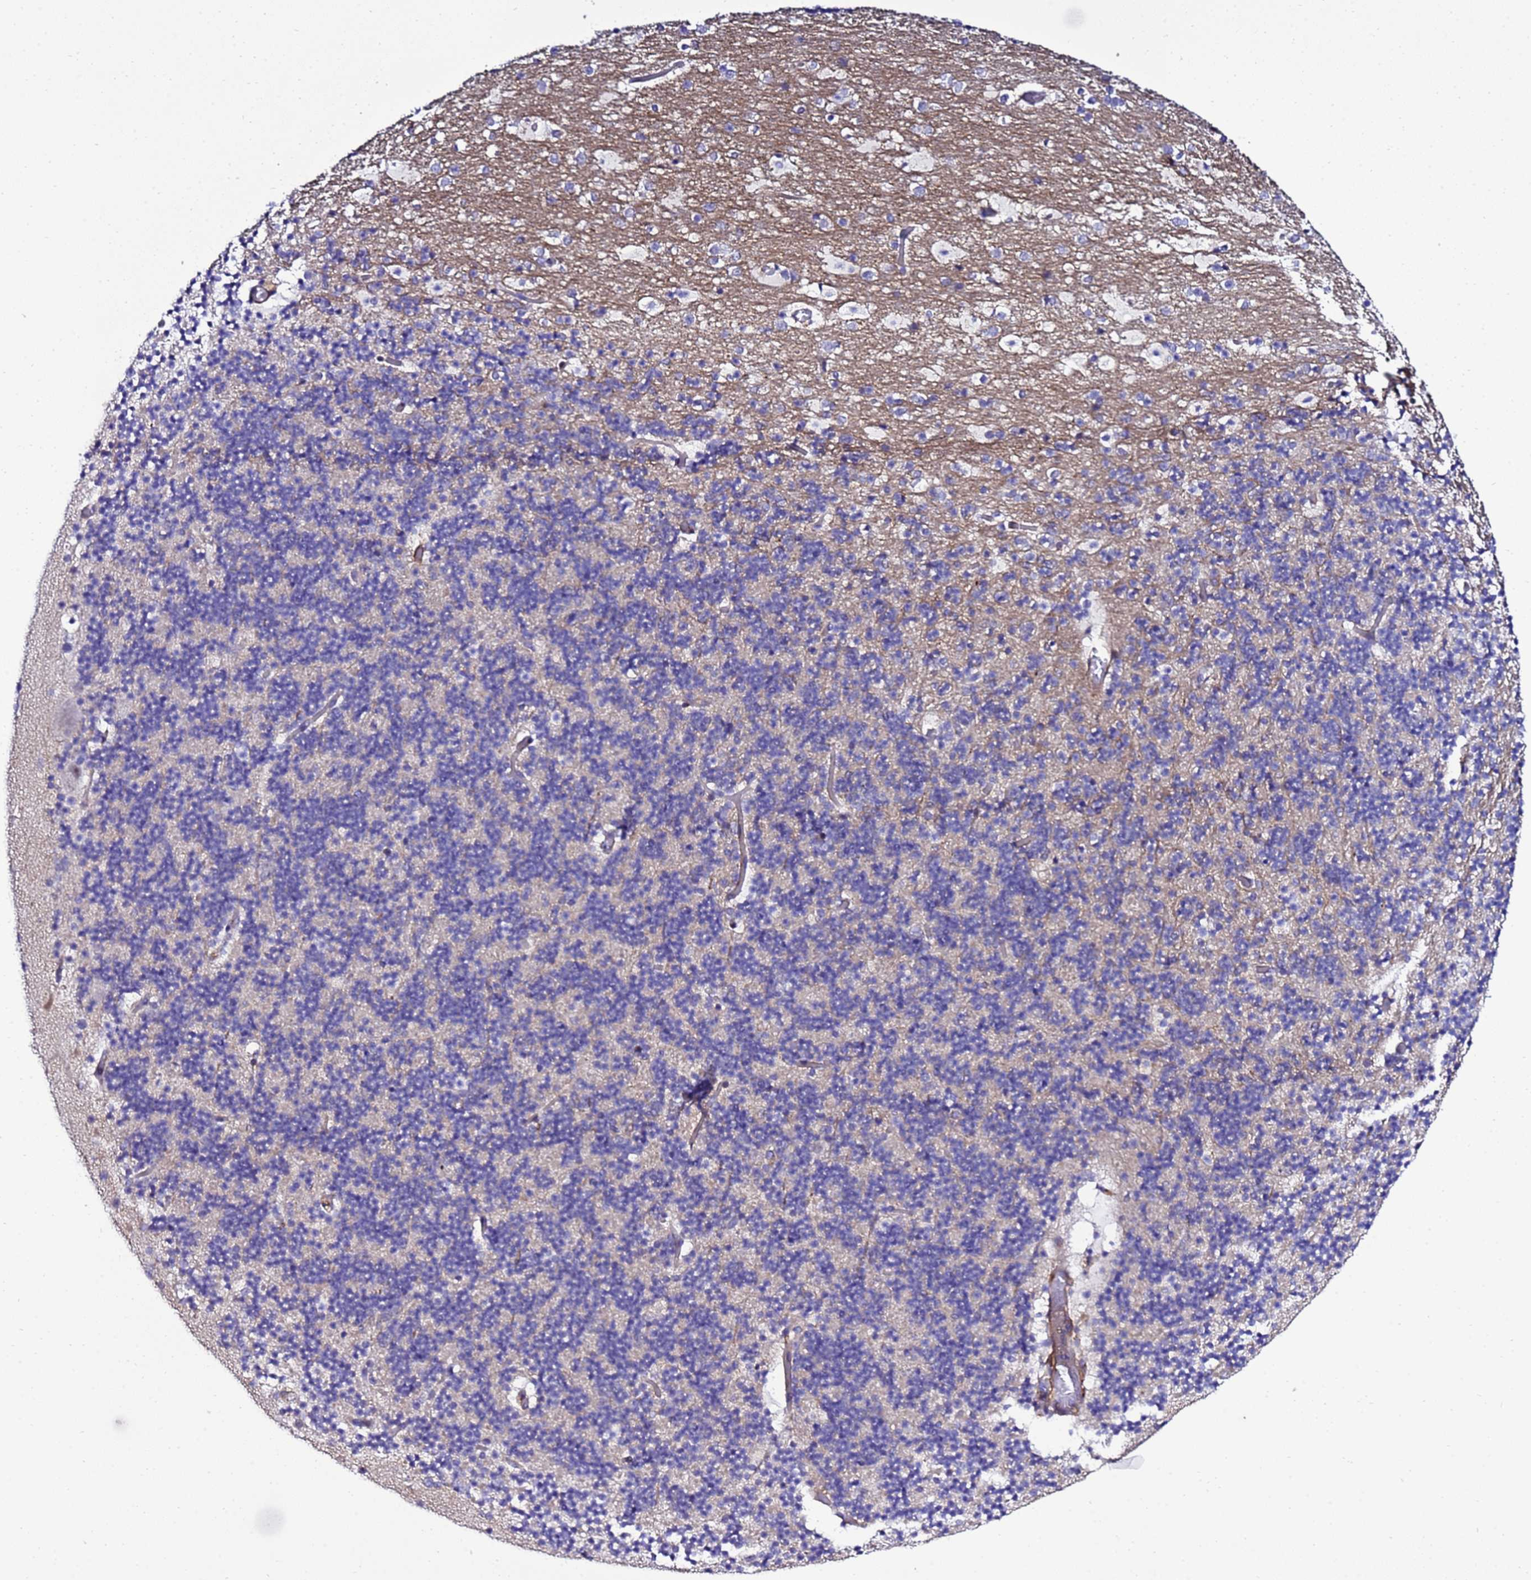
{"staining": {"intensity": "negative", "quantity": "none", "location": "none"}, "tissue": "cerebellum", "cell_type": "Cells in granular layer", "image_type": "normal", "snomed": [{"axis": "morphology", "description": "Normal tissue, NOS"}, {"axis": "topography", "description": "Cerebellum"}], "caption": "An IHC histopathology image of normal cerebellum is shown. There is no staining in cells in granular layer of cerebellum. (Brightfield microscopy of DAB (3,3'-diaminobenzidine) IHC at high magnification).", "gene": "GZF1", "patient": {"sex": "male", "age": 57}}